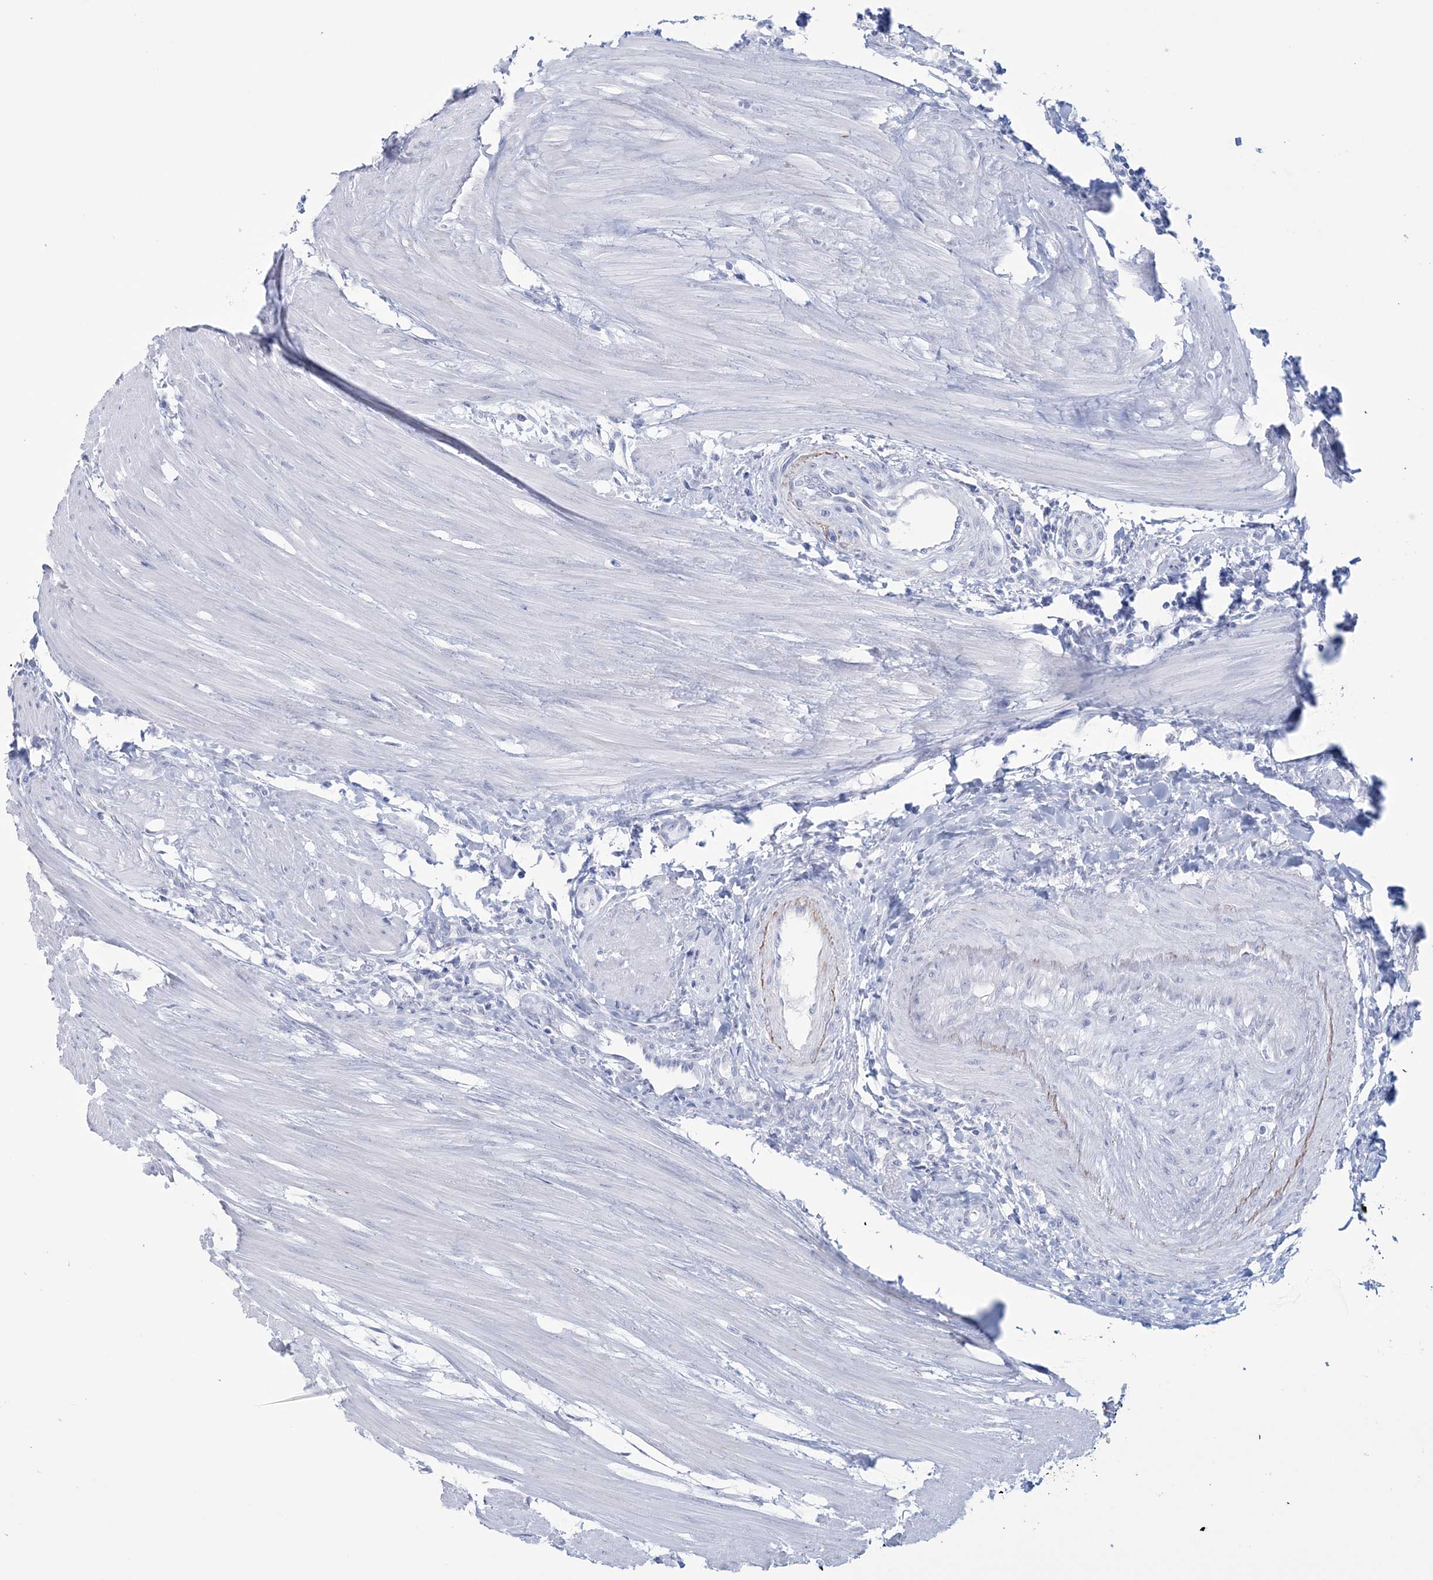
{"staining": {"intensity": "negative", "quantity": "none", "location": "none"}, "tissue": "colorectal cancer", "cell_type": "Tumor cells", "image_type": "cancer", "snomed": [{"axis": "morphology", "description": "Adenocarcinoma, NOS"}, {"axis": "topography", "description": "Colon"}], "caption": "A photomicrograph of adenocarcinoma (colorectal) stained for a protein exhibits no brown staining in tumor cells. (DAB immunohistochemistry visualized using brightfield microscopy, high magnification).", "gene": "DPCD", "patient": {"sex": "female", "age": 67}}